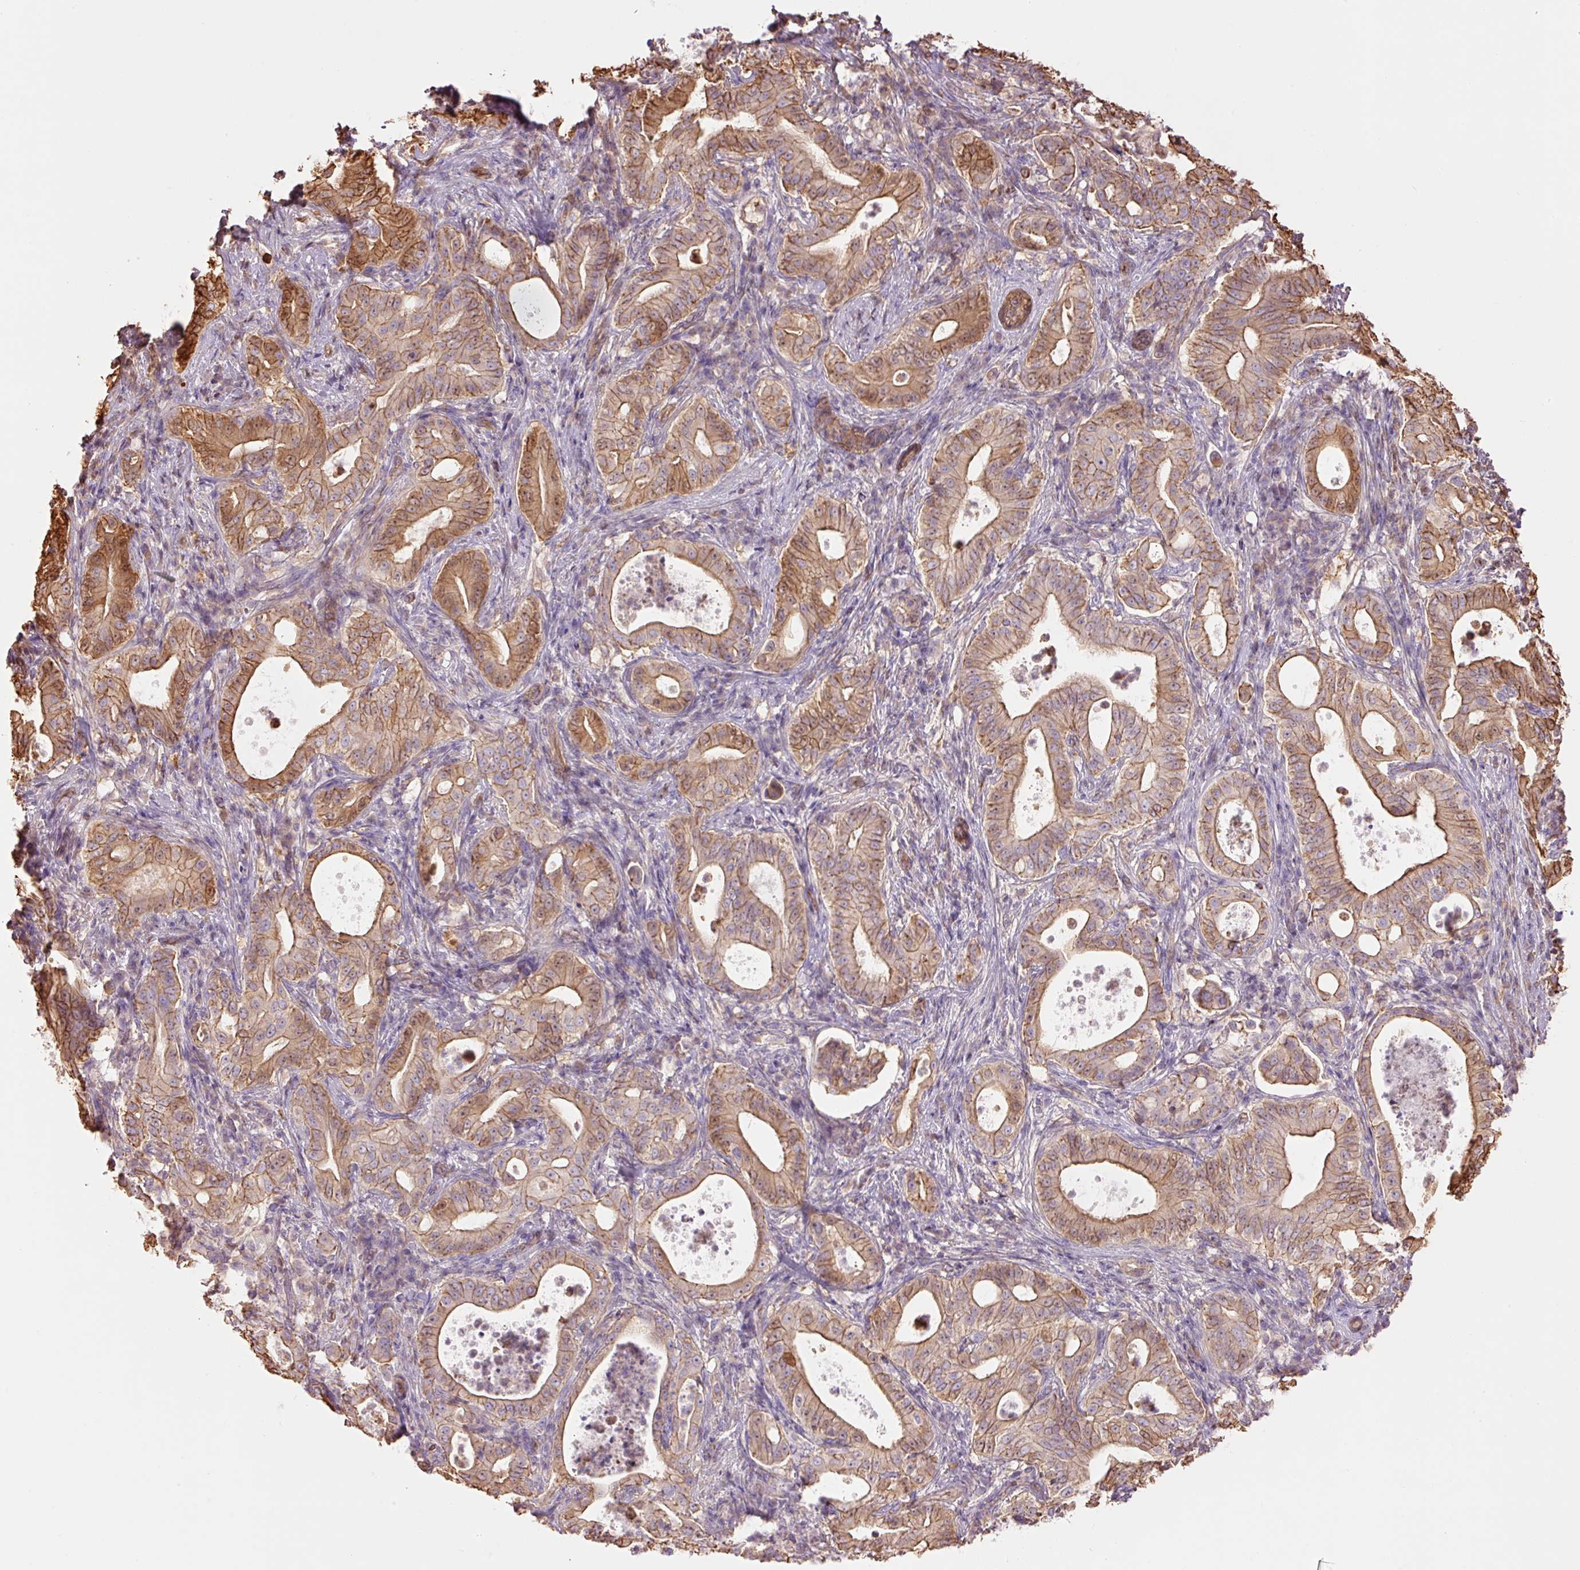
{"staining": {"intensity": "moderate", "quantity": ">75%", "location": "cytoplasmic/membranous"}, "tissue": "pancreatic cancer", "cell_type": "Tumor cells", "image_type": "cancer", "snomed": [{"axis": "morphology", "description": "Adenocarcinoma, NOS"}, {"axis": "topography", "description": "Pancreas"}], "caption": "An immunohistochemistry photomicrograph of neoplastic tissue is shown. Protein staining in brown highlights moderate cytoplasmic/membranous positivity in pancreatic cancer within tumor cells. (DAB (3,3'-diaminobenzidine) IHC with brightfield microscopy, high magnification).", "gene": "PPP1R1B", "patient": {"sex": "male", "age": 71}}